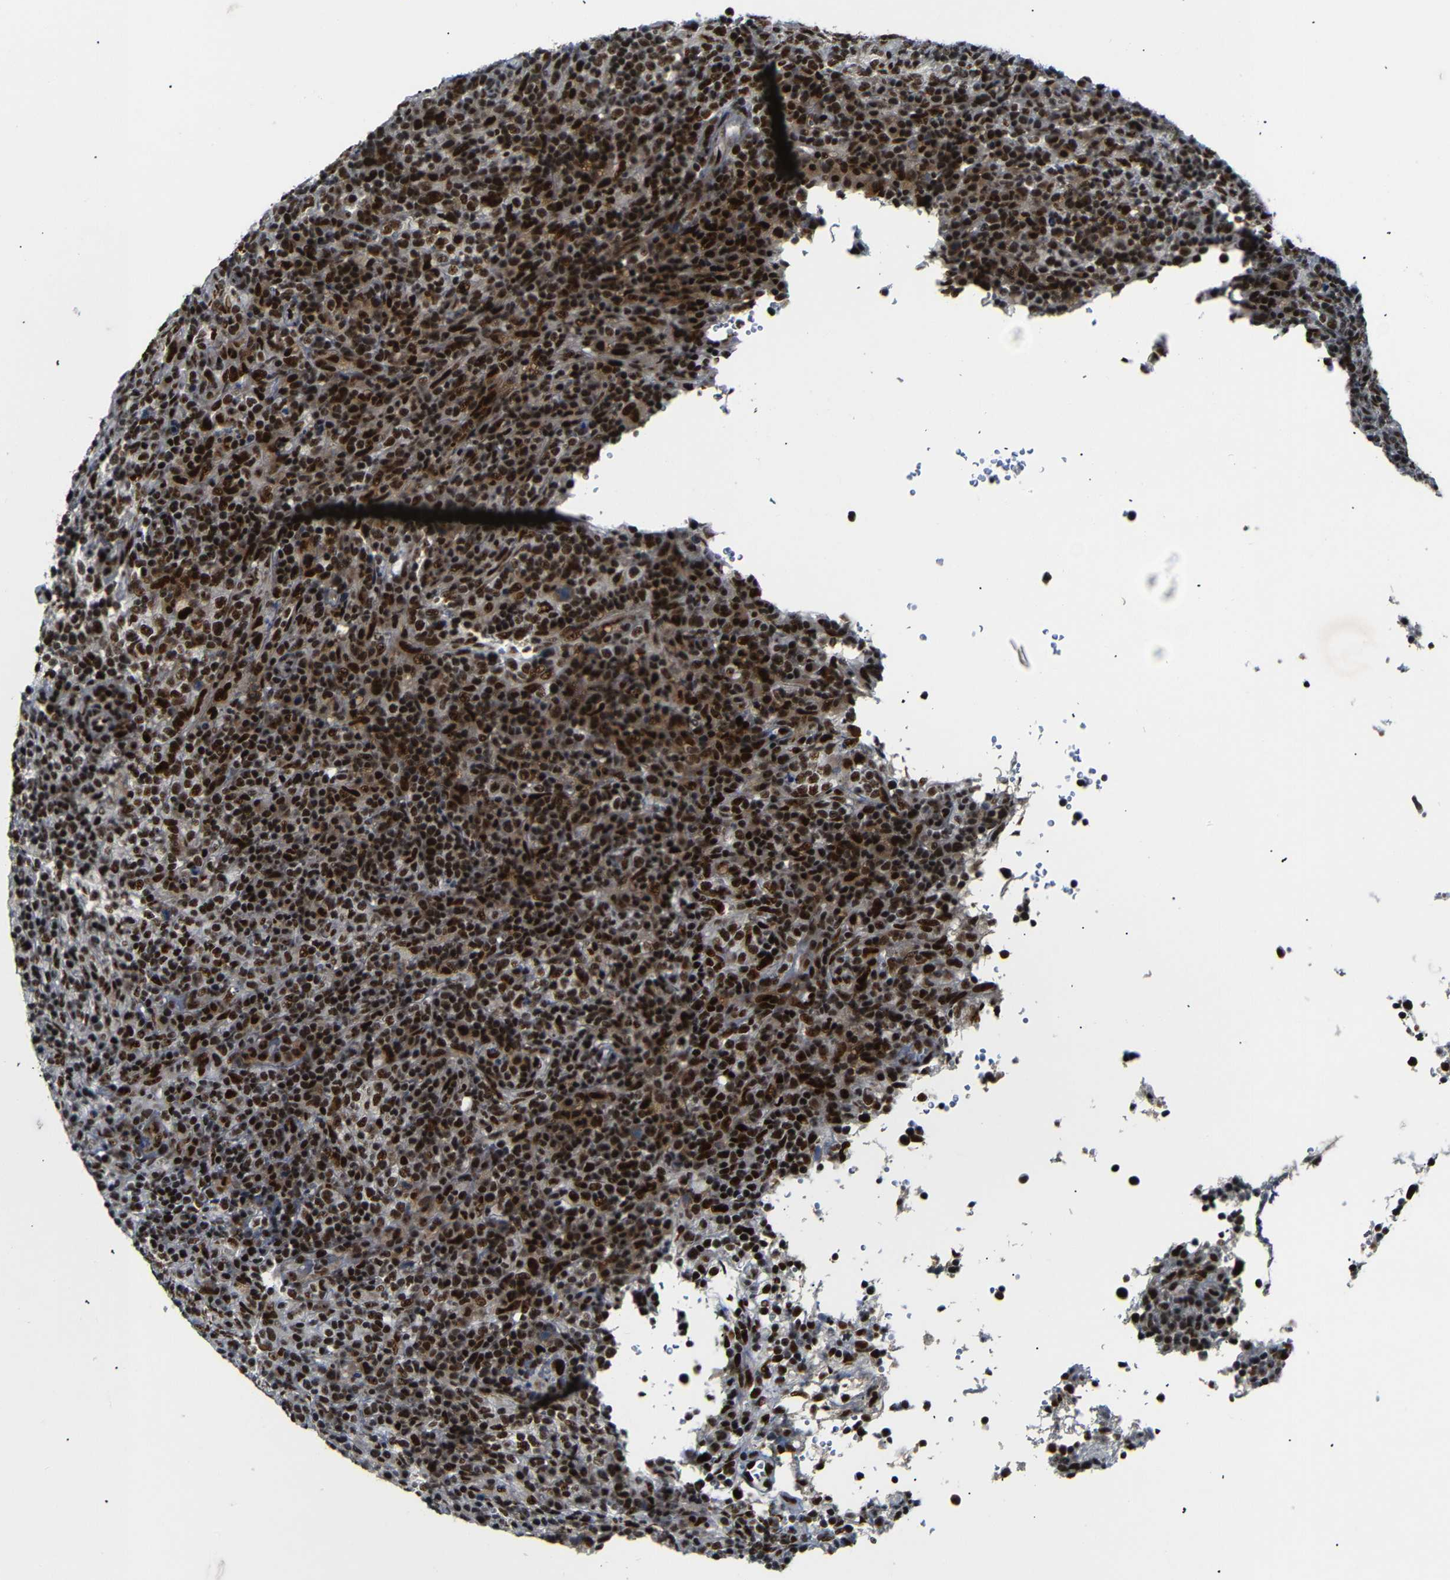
{"staining": {"intensity": "strong", "quantity": ">75%", "location": "nuclear"}, "tissue": "lymphoma", "cell_type": "Tumor cells", "image_type": "cancer", "snomed": [{"axis": "morphology", "description": "Malignant lymphoma, non-Hodgkin's type, High grade"}, {"axis": "topography", "description": "Lymph node"}], "caption": "Protein analysis of lymphoma tissue reveals strong nuclear staining in about >75% of tumor cells.", "gene": "SETDB2", "patient": {"sex": "female", "age": 76}}